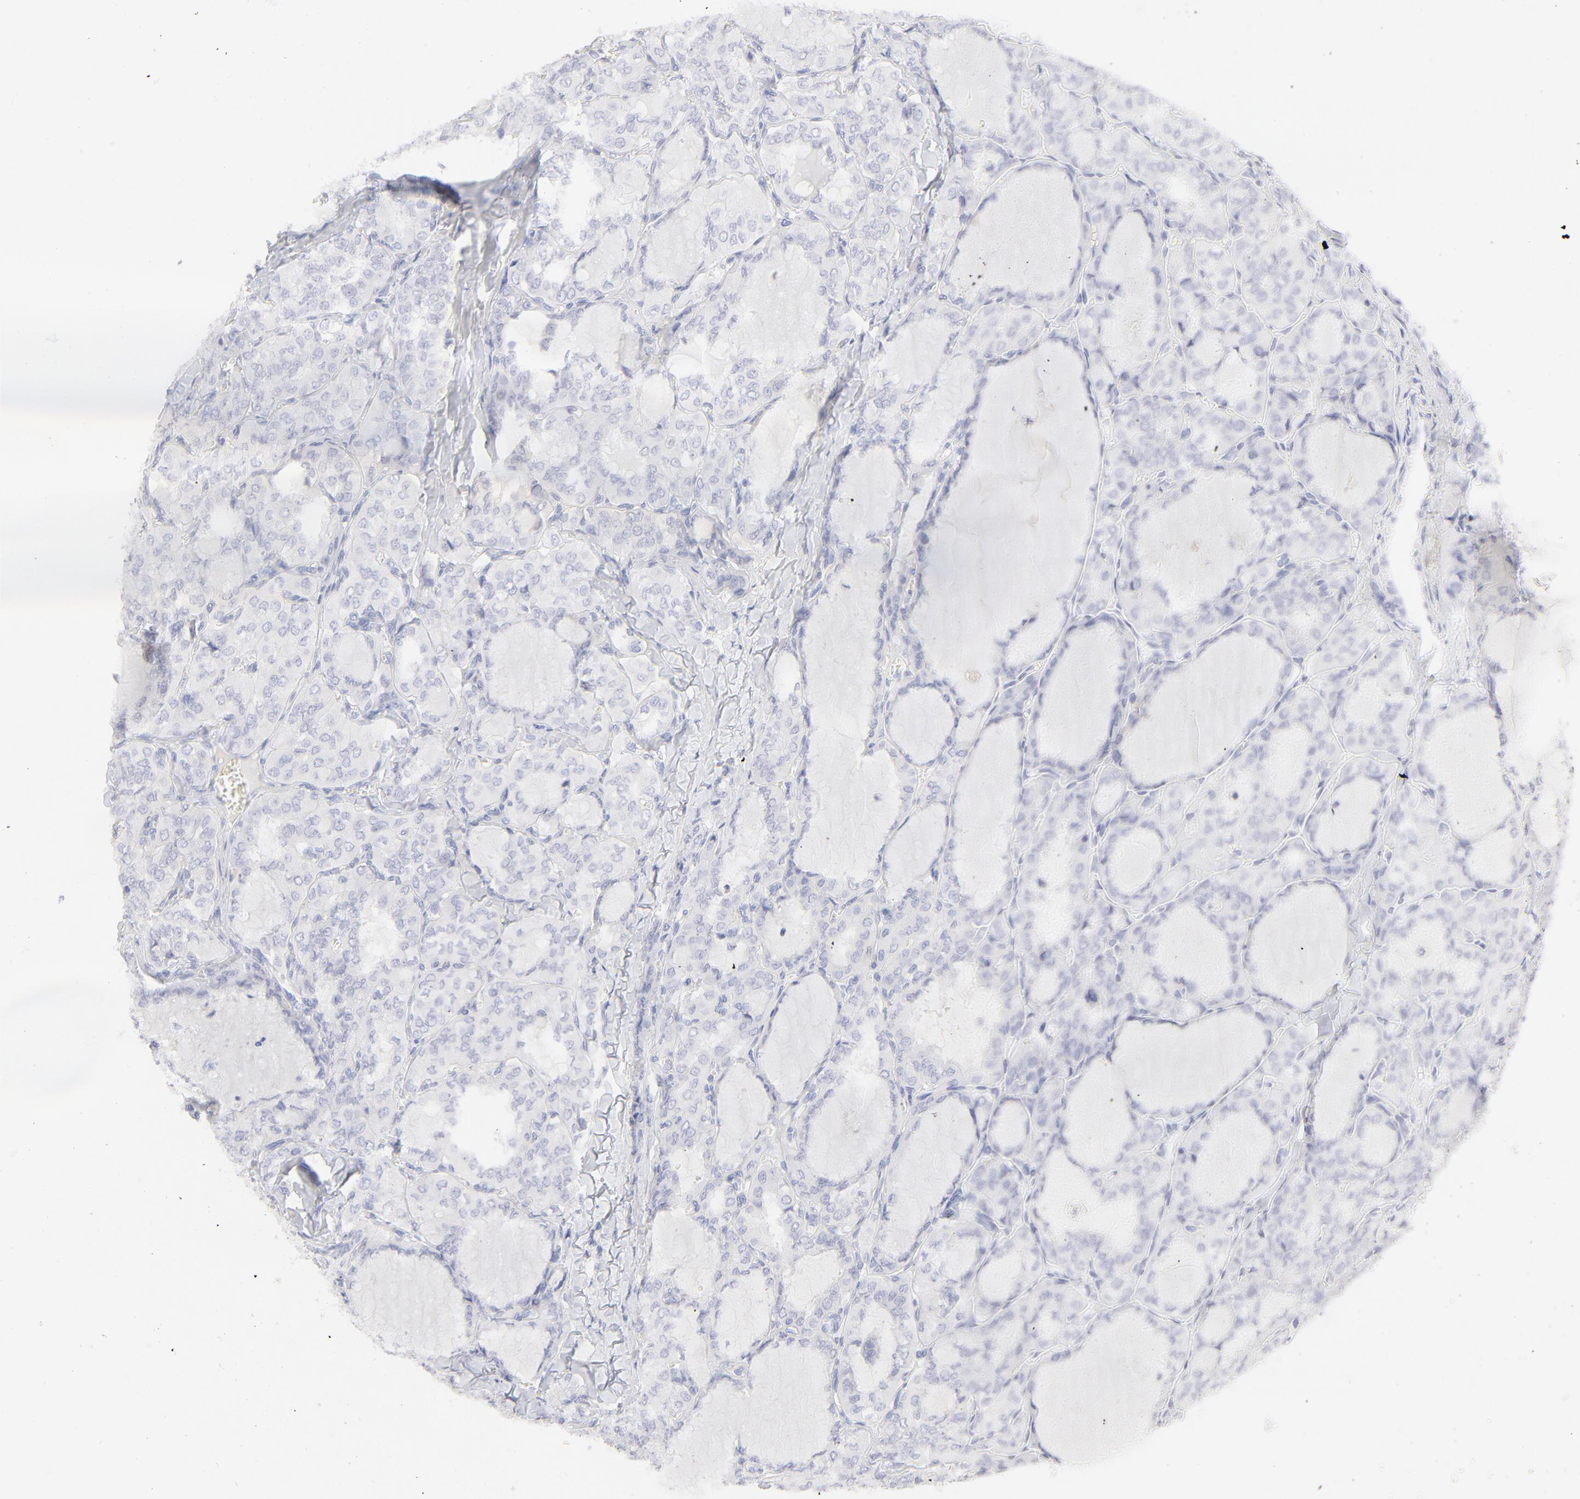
{"staining": {"intensity": "negative", "quantity": "none", "location": "none"}, "tissue": "thyroid cancer", "cell_type": "Tumor cells", "image_type": "cancer", "snomed": [{"axis": "morphology", "description": "Papillary adenocarcinoma, NOS"}, {"axis": "topography", "description": "Thyroid gland"}], "caption": "Immunohistochemistry (IHC) photomicrograph of neoplastic tissue: papillary adenocarcinoma (thyroid) stained with DAB (3,3'-diaminobenzidine) exhibits no significant protein staining in tumor cells.", "gene": "ELF3", "patient": {"sex": "male", "age": 20}}